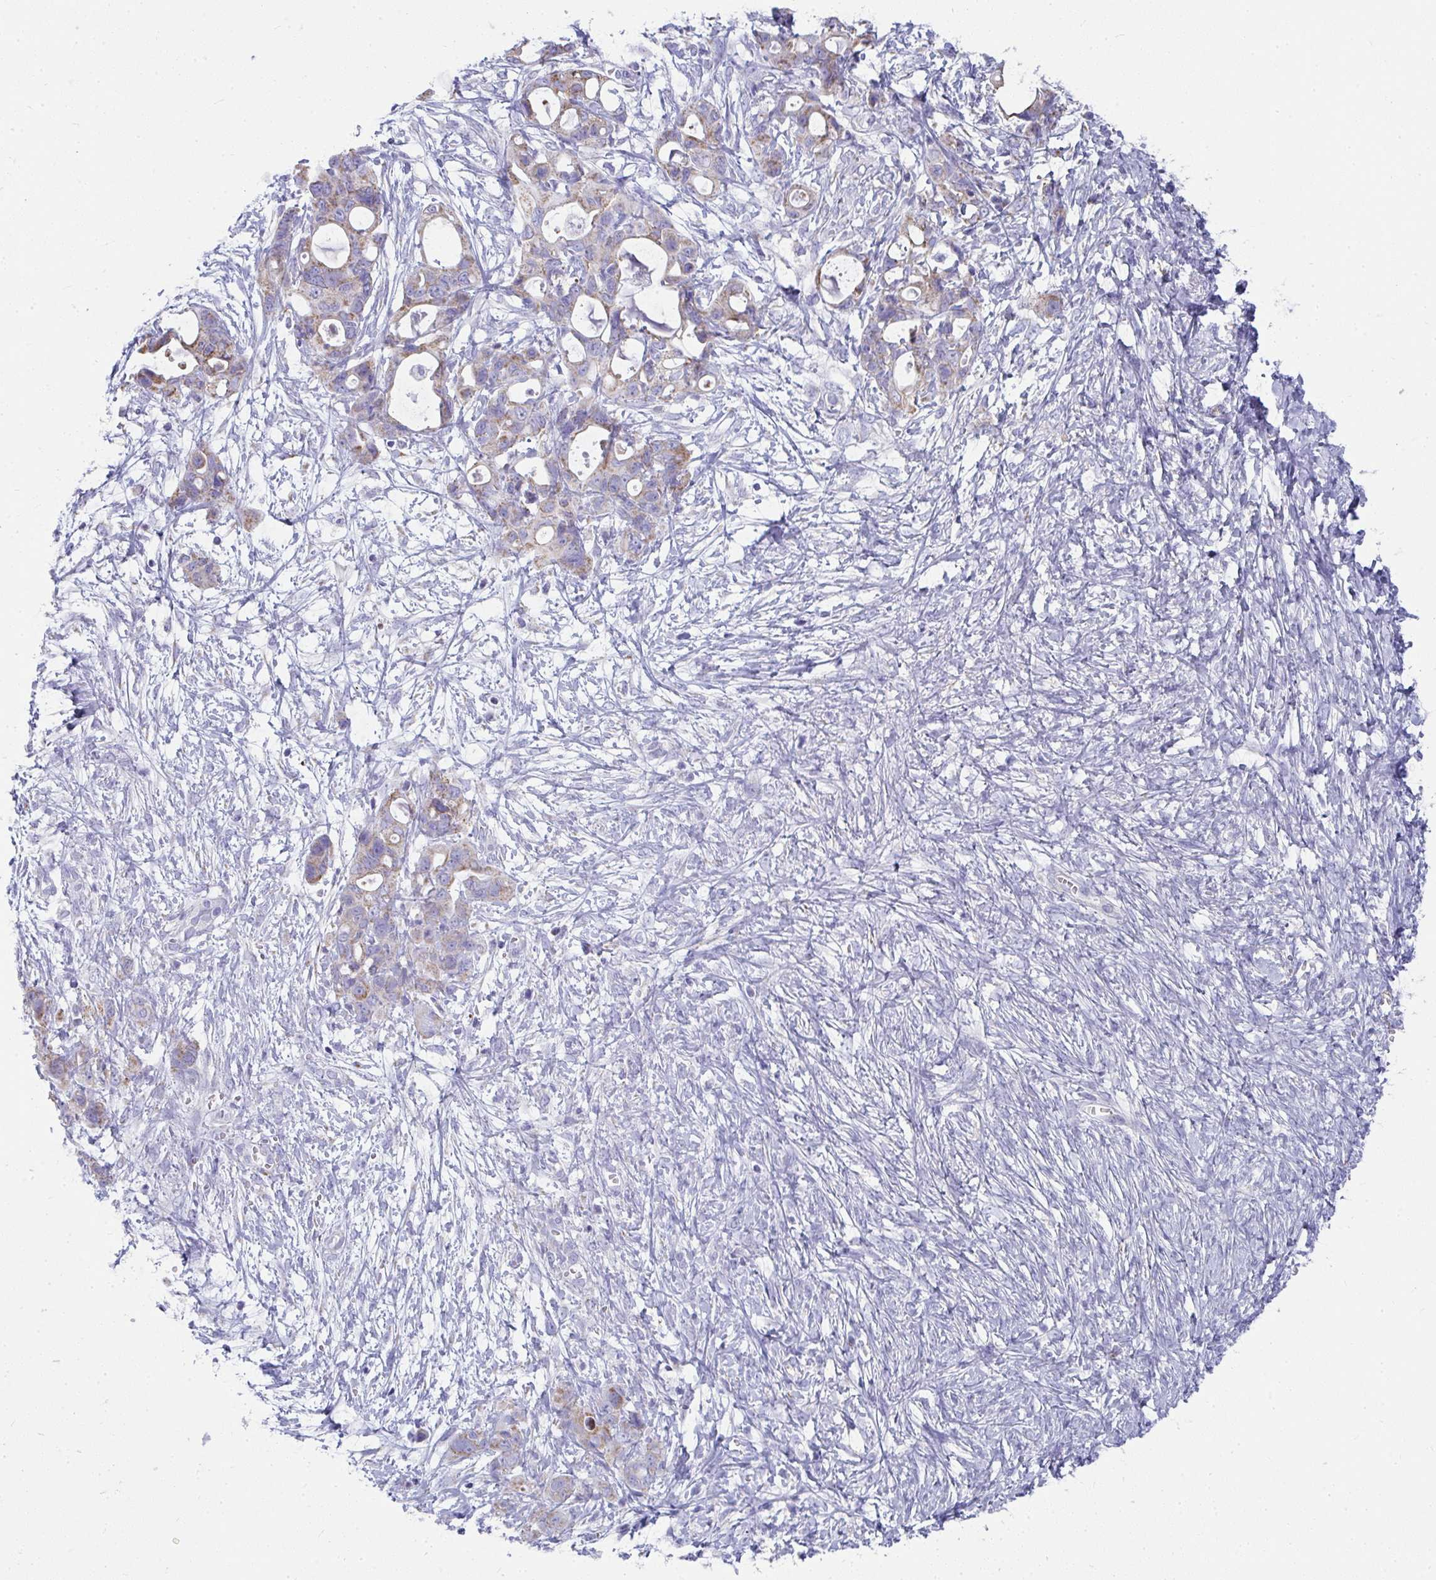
{"staining": {"intensity": "weak", "quantity": ">75%", "location": "cytoplasmic/membranous"}, "tissue": "ovarian cancer", "cell_type": "Tumor cells", "image_type": "cancer", "snomed": [{"axis": "morphology", "description": "Cystadenocarcinoma, mucinous, NOS"}, {"axis": "topography", "description": "Ovary"}], "caption": "Immunohistochemistry micrograph of mucinous cystadenocarcinoma (ovarian) stained for a protein (brown), which reveals low levels of weak cytoplasmic/membranous positivity in approximately >75% of tumor cells.", "gene": "SLC6A1", "patient": {"sex": "female", "age": 70}}